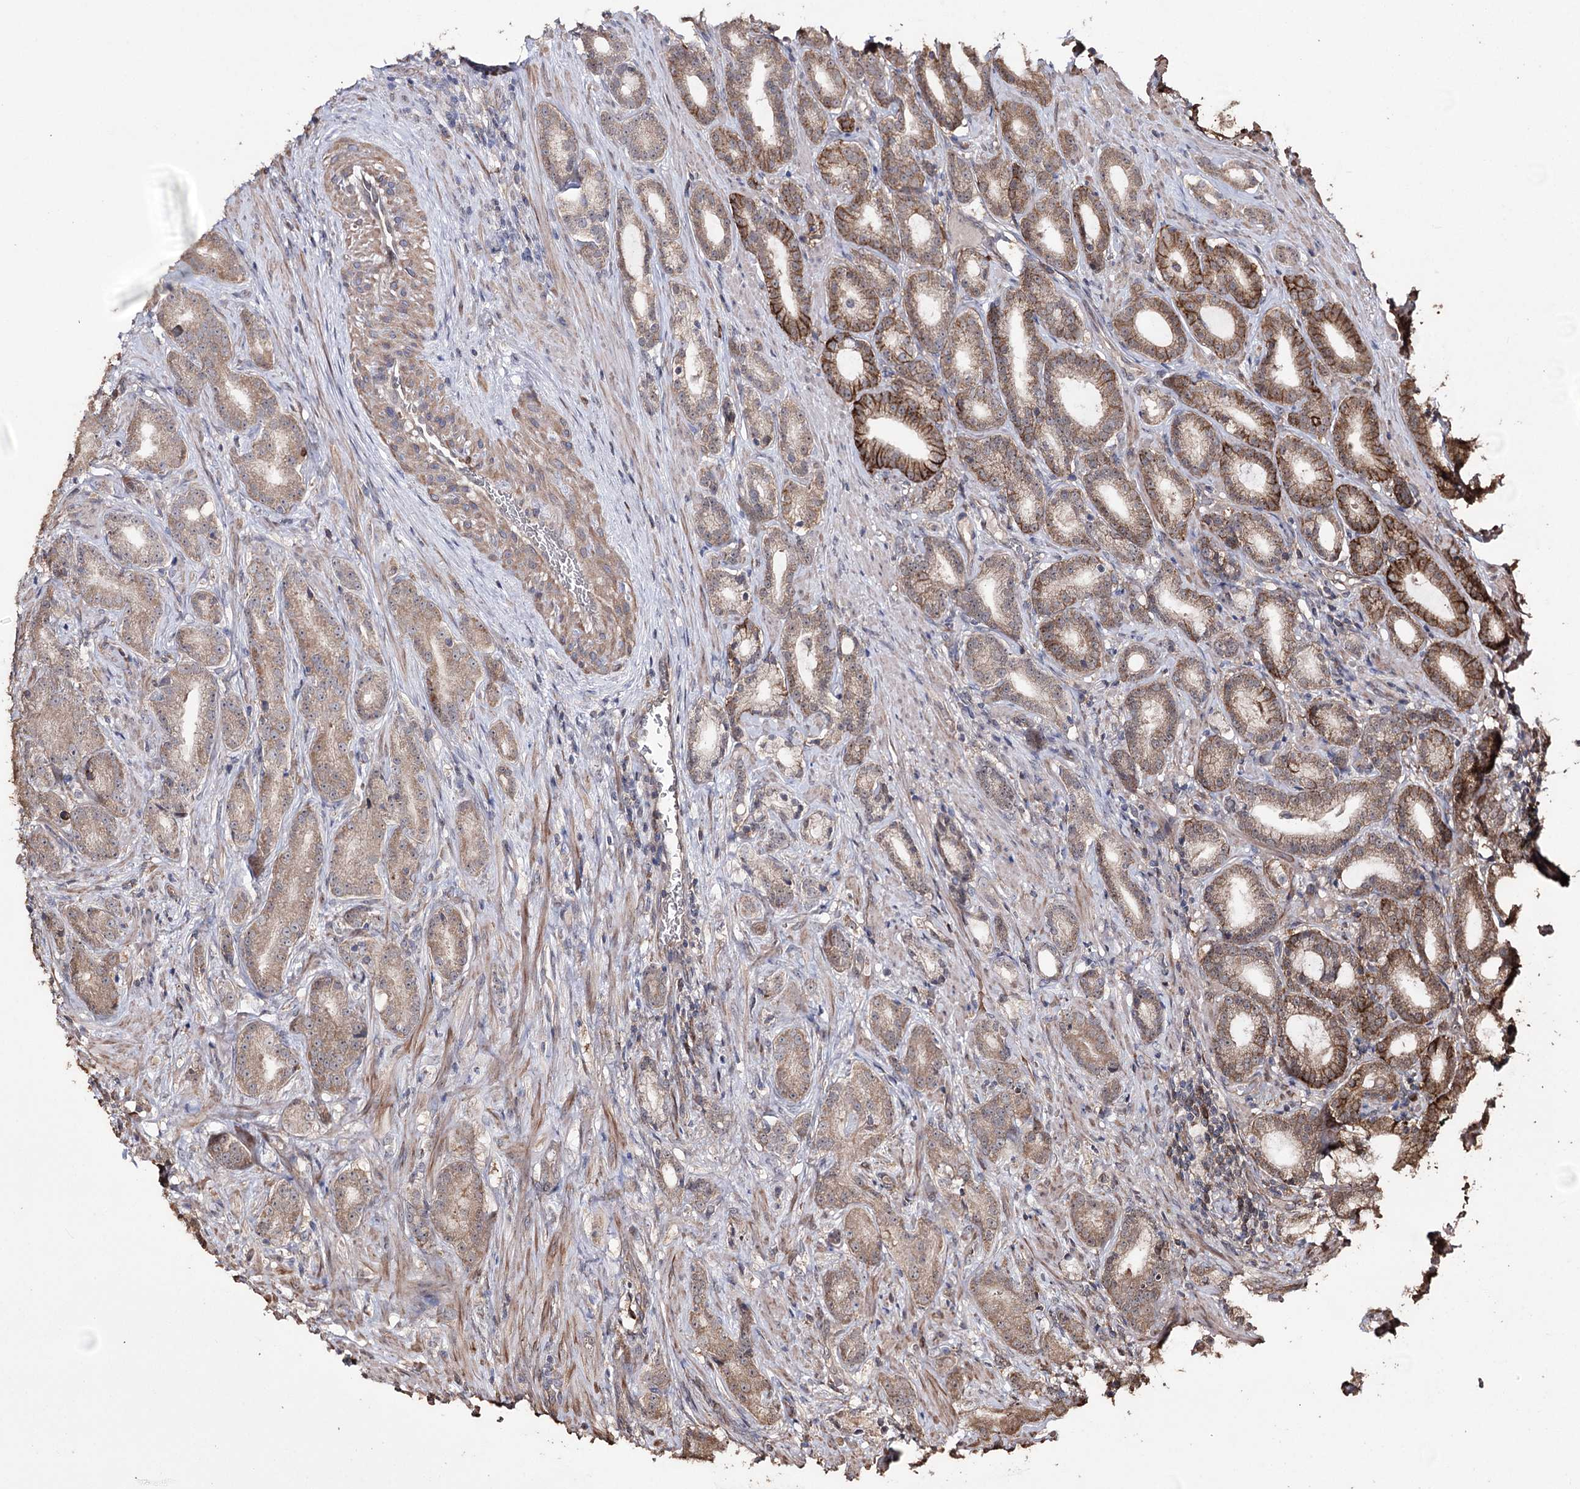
{"staining": {"intensity": "moderate", "quantity": ">75%", "location": "cytoplasmic/membranous"}, "tissue": "prostate cancer", "cell_type": "Tumor cells", "image_type": "cancer", "snomed": [{"axis": "morphology", "description": "Adenocarcinoma, Low grade"}, {"axis": "topography", "description": "Prostate"}], "caption": "Protein staining by IHC demonstrates moderate cytoplasmic/membranous positivity in about >75% of tumor cells in prostate cancer.", "gene": "ZNF662", "patient": {"sex": "male", "age": 71}}